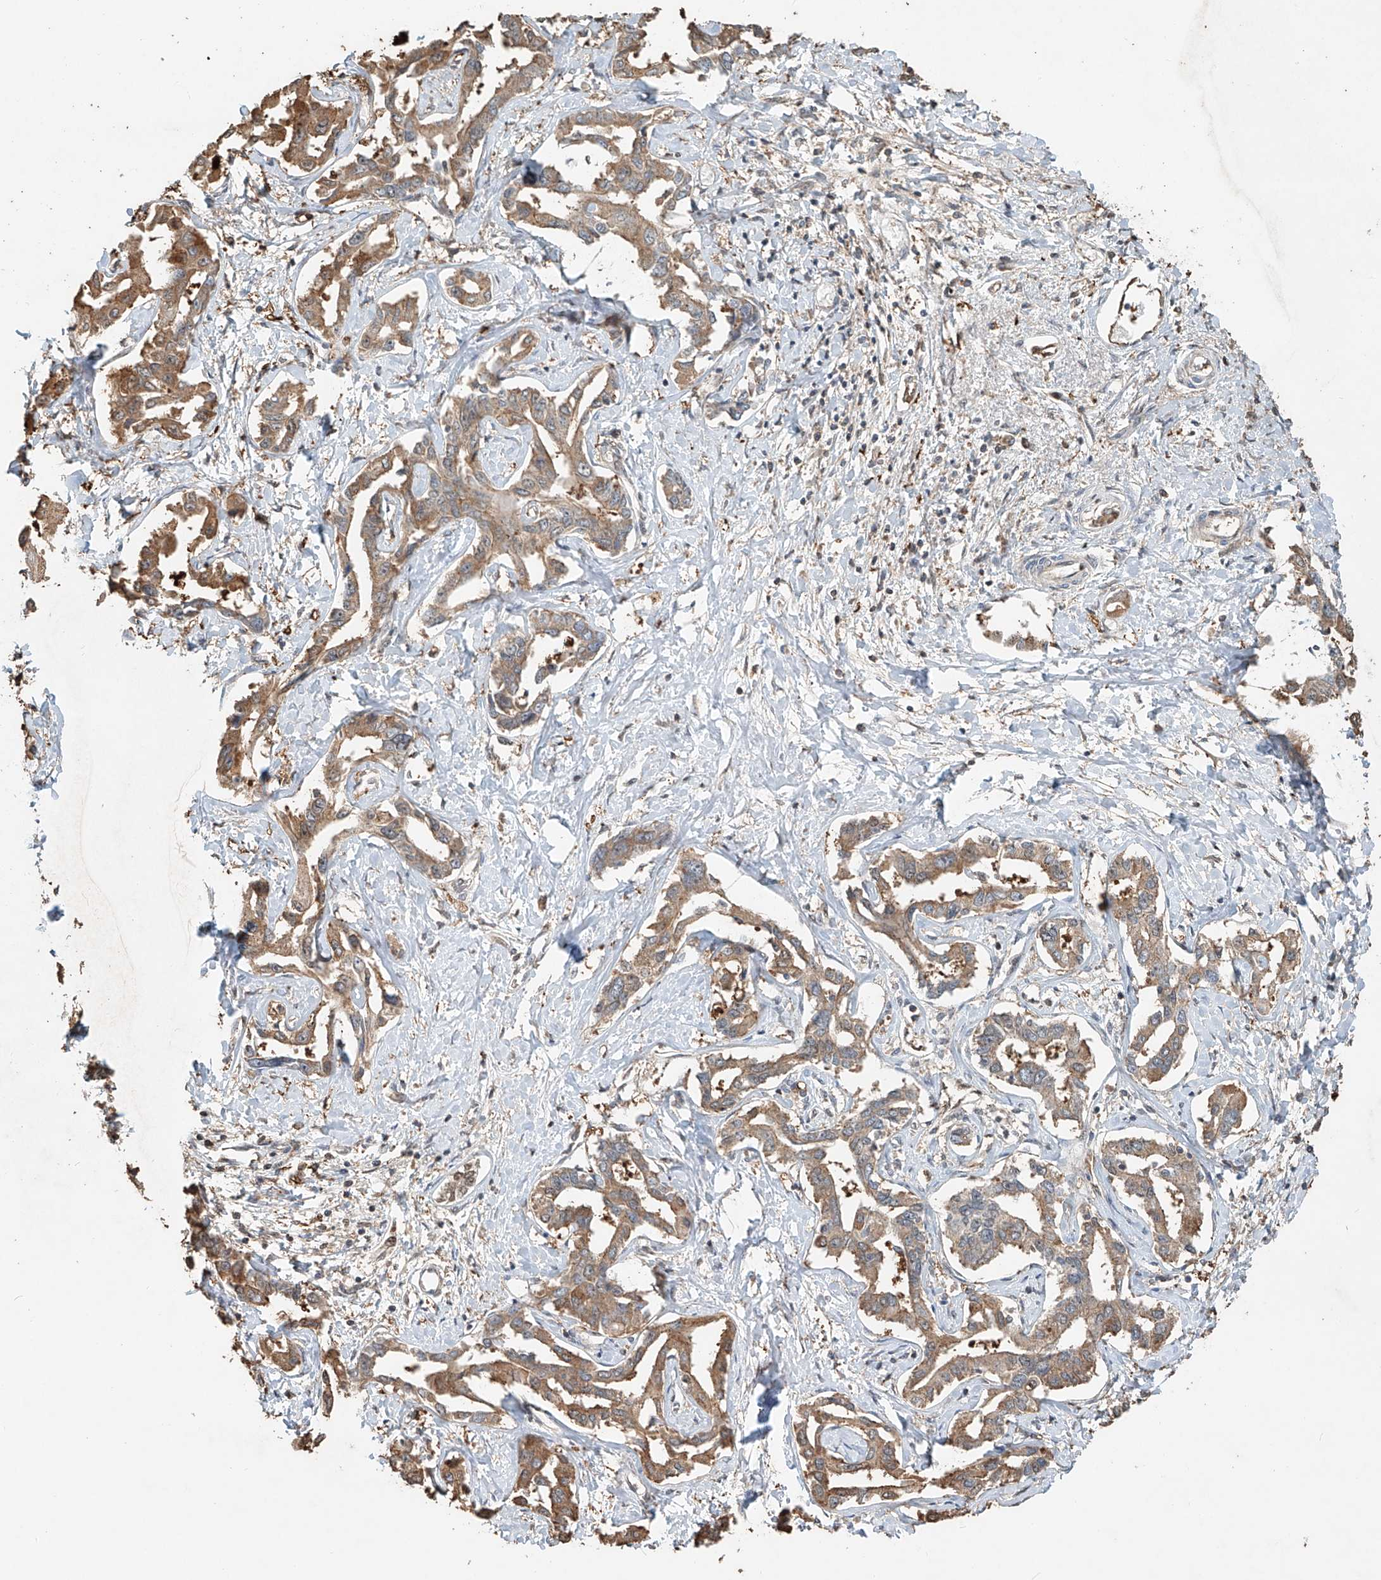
{"staining": {"intensity": "moderate", "quantity": ">75%", "location": "cytoplasmic/membranous"}, "tissue": "liver cancer", "cell_type": "Tumor cells", "image_type": "cancer", "snomed": [{"axis": "morphology", "description": "Cholangiocarcinoma"}, {"axis": "topography", "description": "Liver"}], "caption": "Immunohistochemistry (IHC) photomicrograph of neoplastic tissue: human liver cancer (cholangiocarcinoma) stained using IHC shows medium levels of moderate protein expression localized specifically in the cytoplasmic/membranous of tumor cells, appearing as a cytoplasmic/membranous brown color.", "gene": "RMND1", "patient": {"sex": "male", "age": 59}}